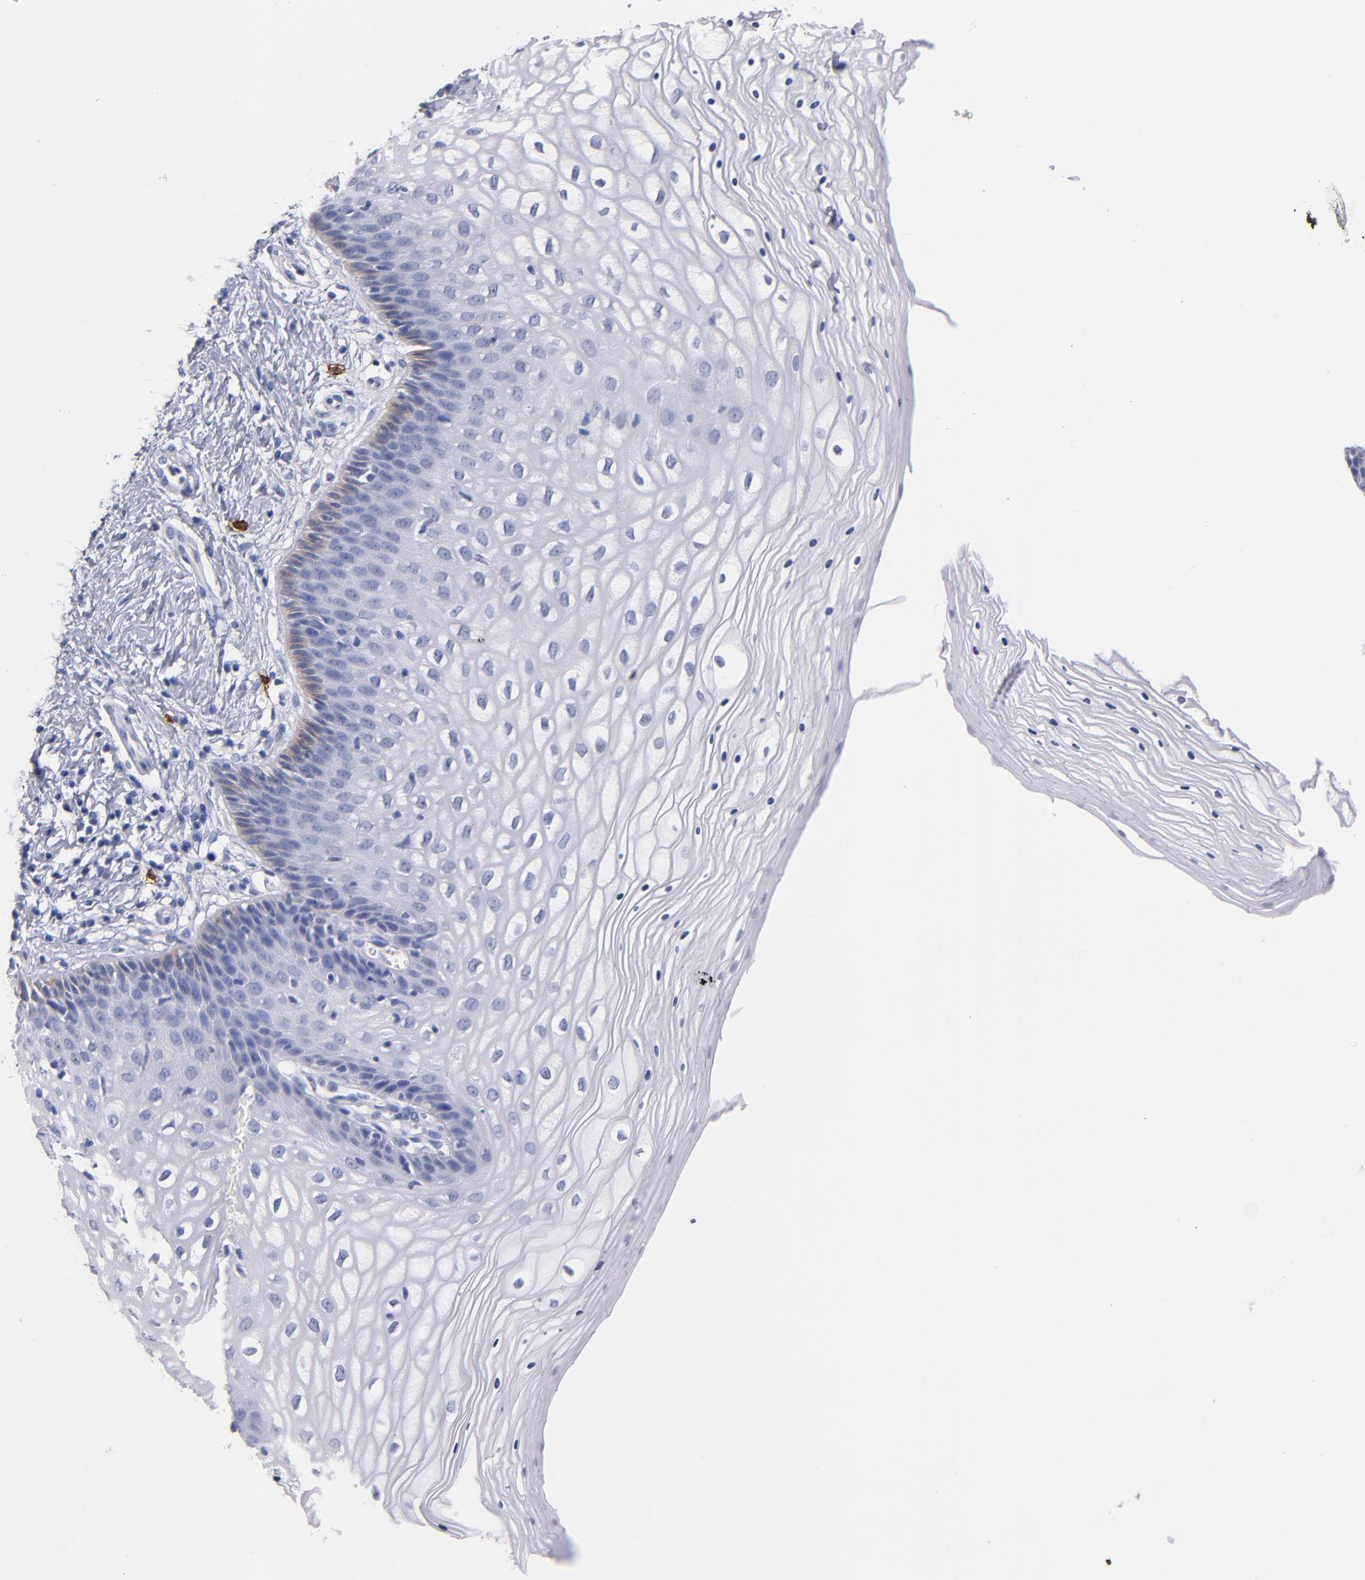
{"staining": {"intensity": "weak", "quantity": "<25%", "location": "cytoplasmic/membranous"}, "tissue": "vagina", "cell_type": "Squamous epithelial cells", "image_type": "normal", "snomed": [{"axis": "morphology", "description": "Normal tissue, NOS"}, {"axis": "topography", "description": "Vagina"}], "caption": "High magnification brightfield microscopy of unremarkable vagina stained with DAB (3,3'-diaminobenzidine) (brown) and counterstained with hematoxylin (blue): squamous epithelial cells show no significant expression. (IHC, brightfield microscopy, high magnification).", "gene": "KIT", "patient": {"sex": "female", "age": 34}}